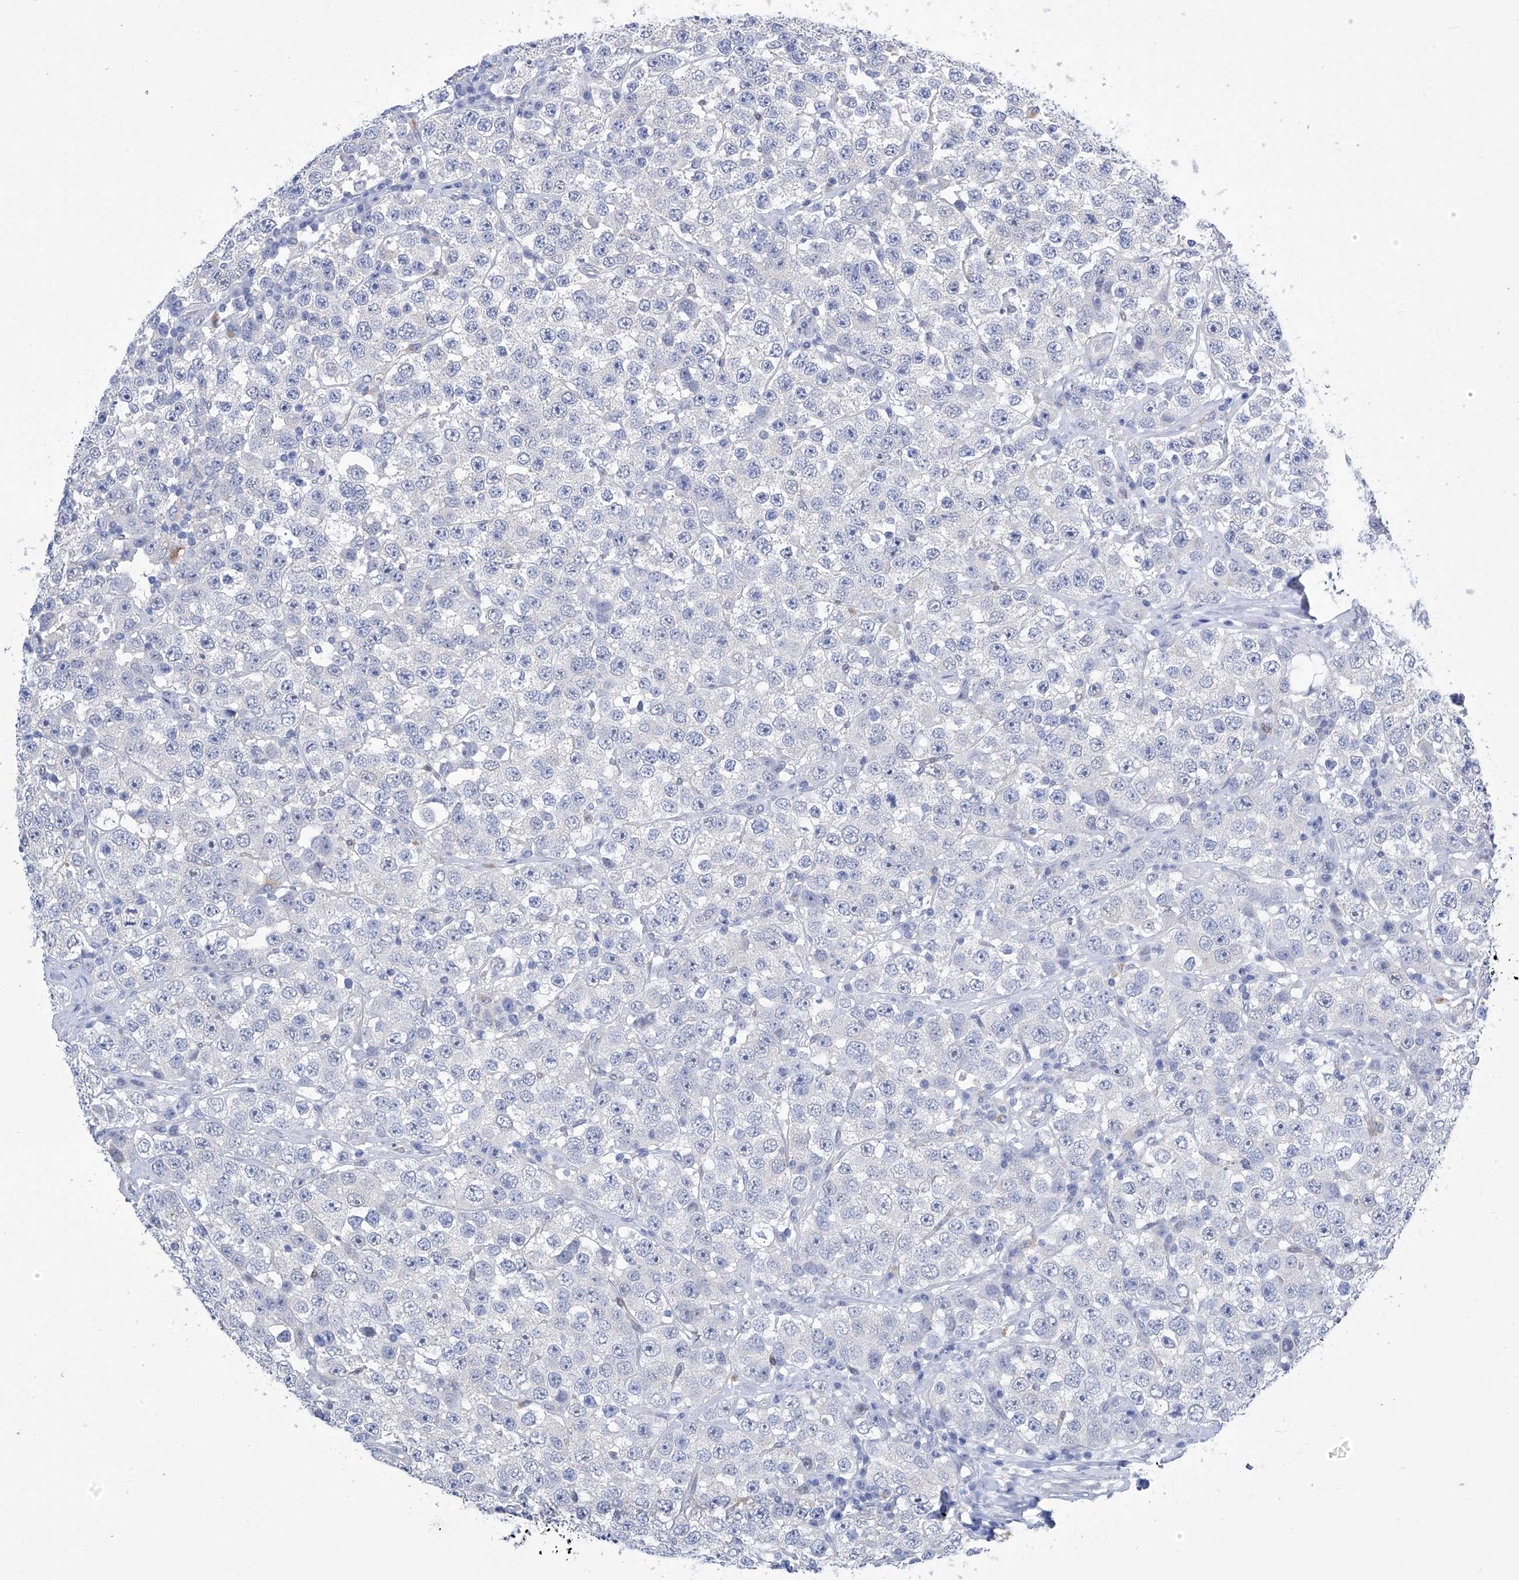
{"staining": {"intensity": "negative", "quantity": "none", "location": "none"}, "tissue": "testis cancer", "cell_type": "Tumor cells", "image_type": "cancer", "snomed": [{"axis": "morphology", "description": "Seminoma, NOS"}, {"axis": "topography", "description": "Testis"}], "caption": "A high-resolution image shows IHC staining of seminoma (testis), which shows no significant staining in tumor cells.", "gene": "IMPA2", "patient": {"sex": "male", "age": 28}}